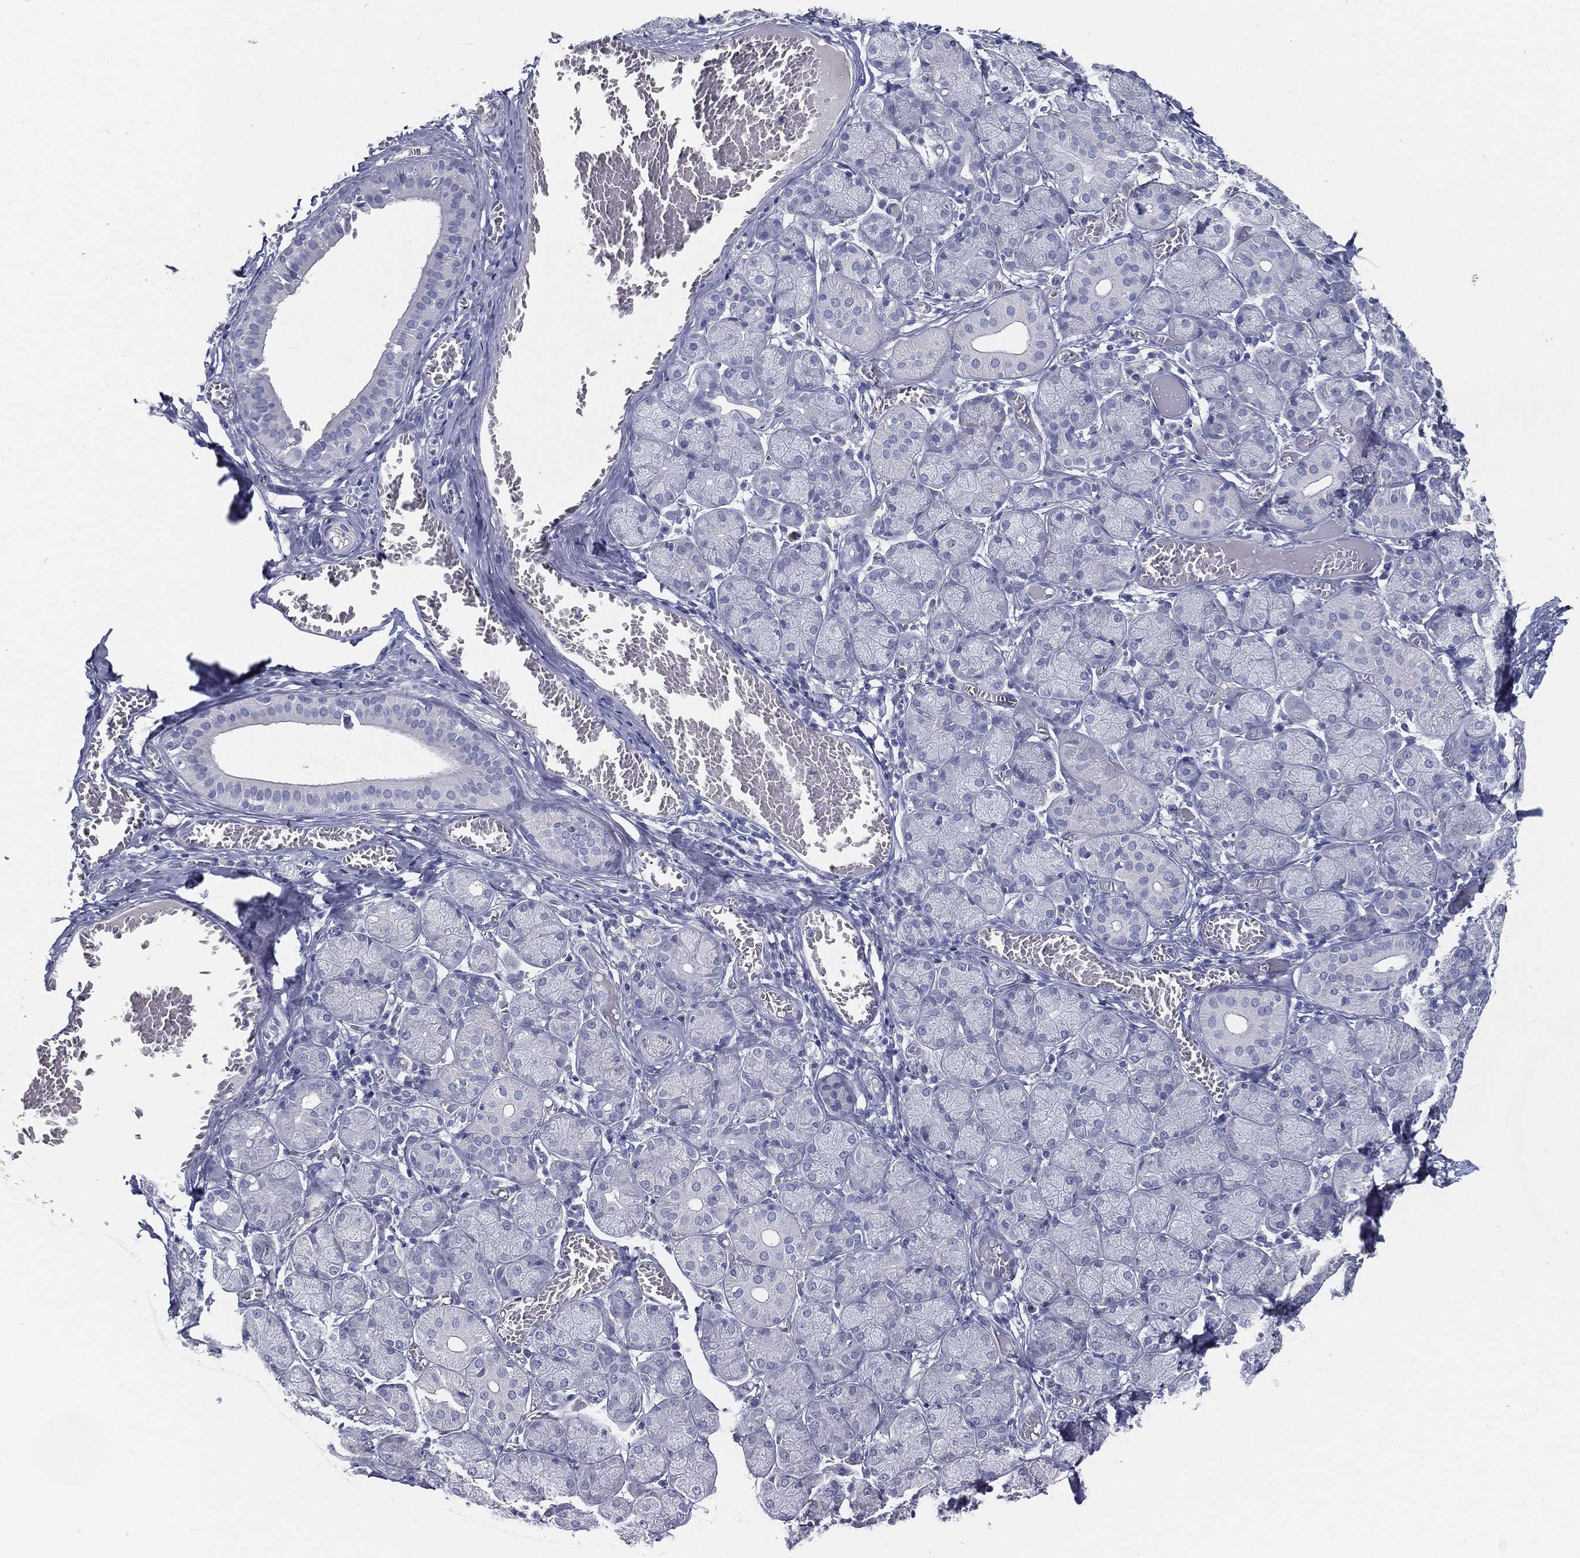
{"staining": {"intensity": "negative", "quantity": "none", "location": "none"}, "tissue": "salivary gland", "cell_type": "Glandular cells", "image_type": "normal", "snomed": [{"axis": "morphology", "description": "Normal tissue, NOS"}, {"axis": "topography", "description": "Salivary gland"}, {"axis": "topography", "description": "Peripheral nerve tissue"}], "caption": "This is an immunohistochemistry micrograph of unremarkable human salivary gland. There is no expression in glandular cells.", "gene": "STS", "patient": {"sex": "female", "age": 24}}